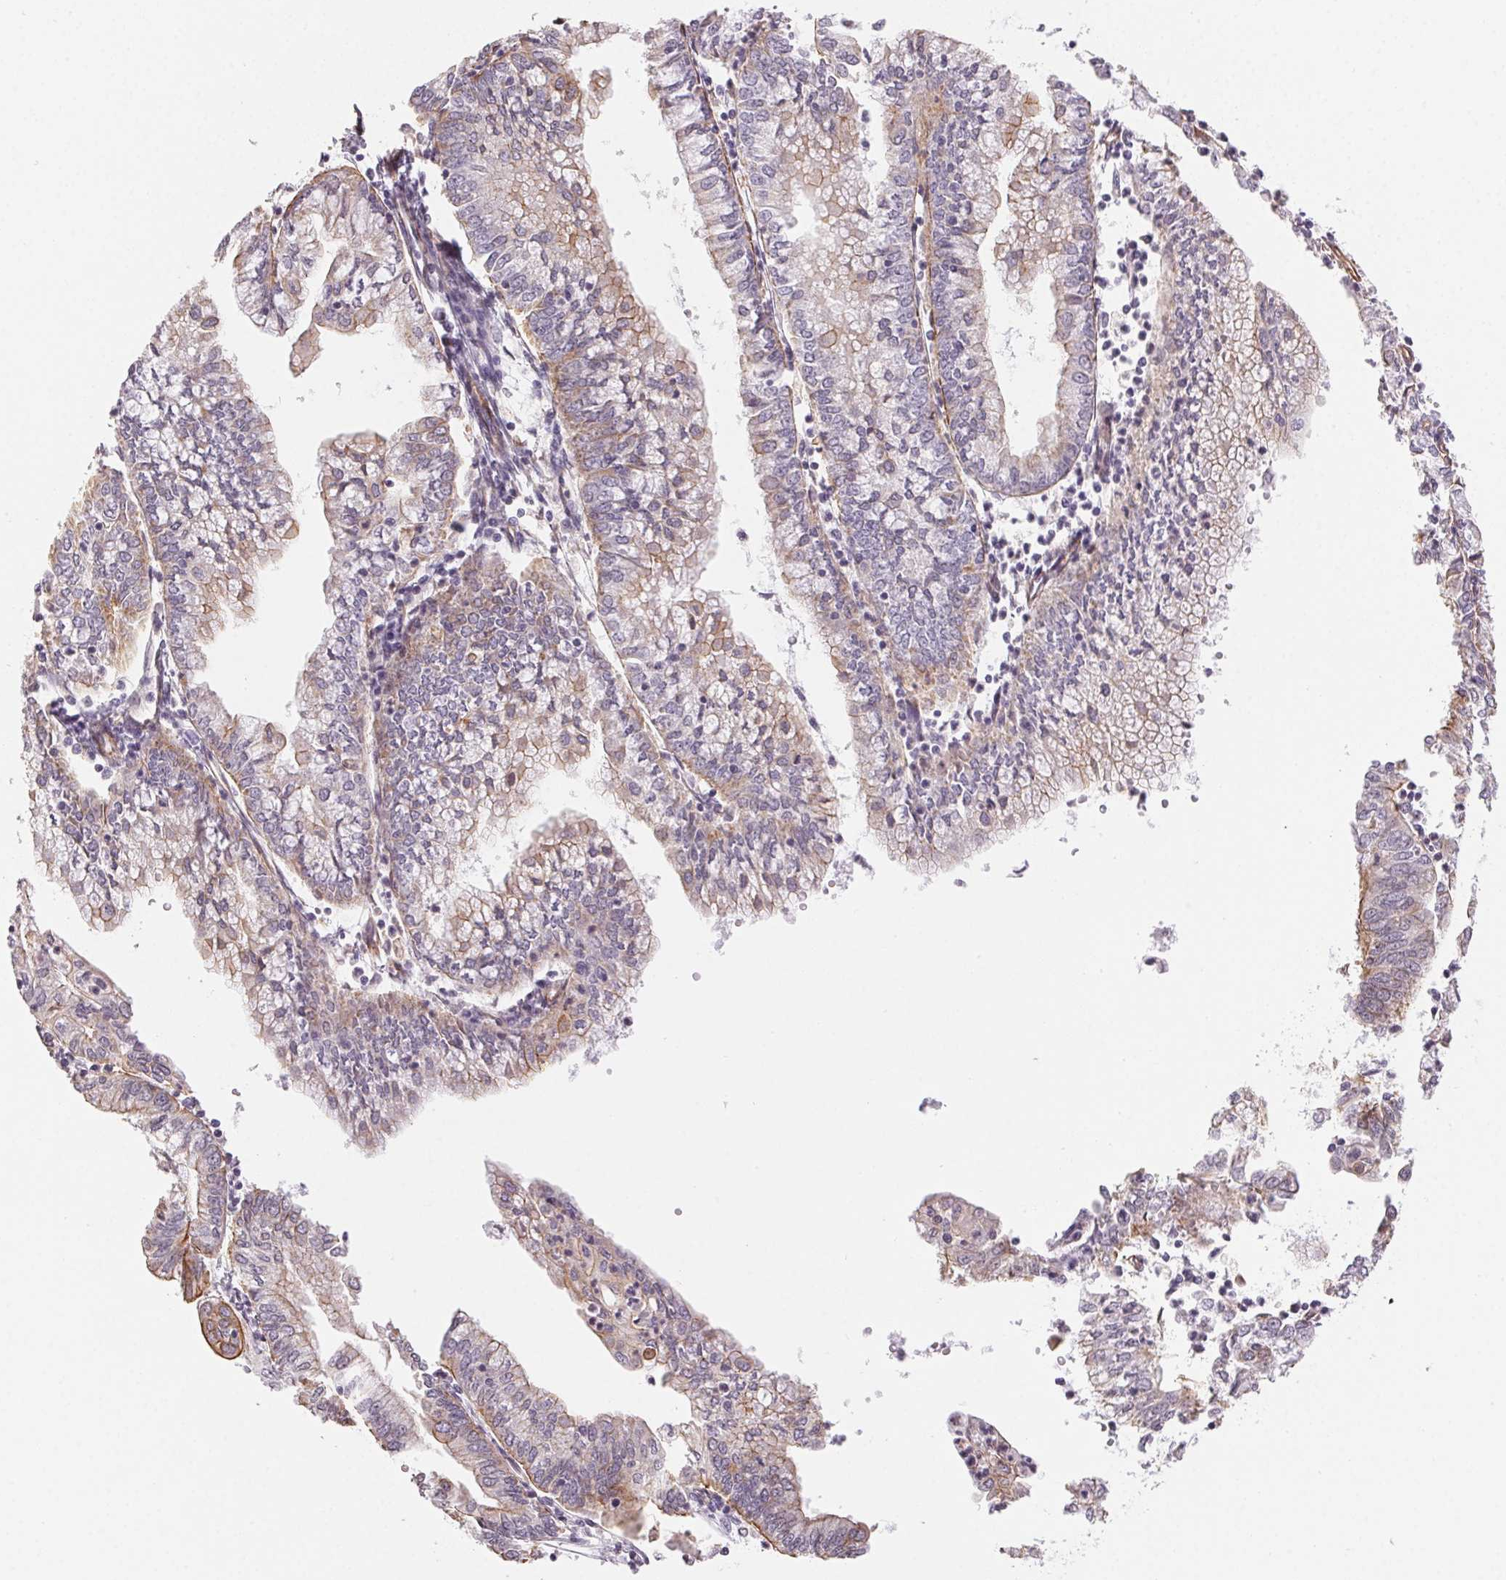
{"staining": {"intensity": "weak", "quantity": "<25%", "location": "cytoplasmic/membranous"}, "tissue": "endometrial cancer", "cell_type": "Tumor cells", "image_type": "cancer", "snomed": [{"axis": "morphology", "description": "Adenocarcinoma, NOS"}, {"axis": "topography", "description": "Endometrium"}], "caption": "Immunohistochemistry (IHC) micrograph of neoplastic tissue: human adenocarcinoma (endometrial) stained with DAB (3,3'-diaminobenzidine) displays no significant protein positivity in tumor cells. Nuclei are stained in blue.", "gene": "PLA2G4F", "patient": {"sex": "female", "age": 55}}